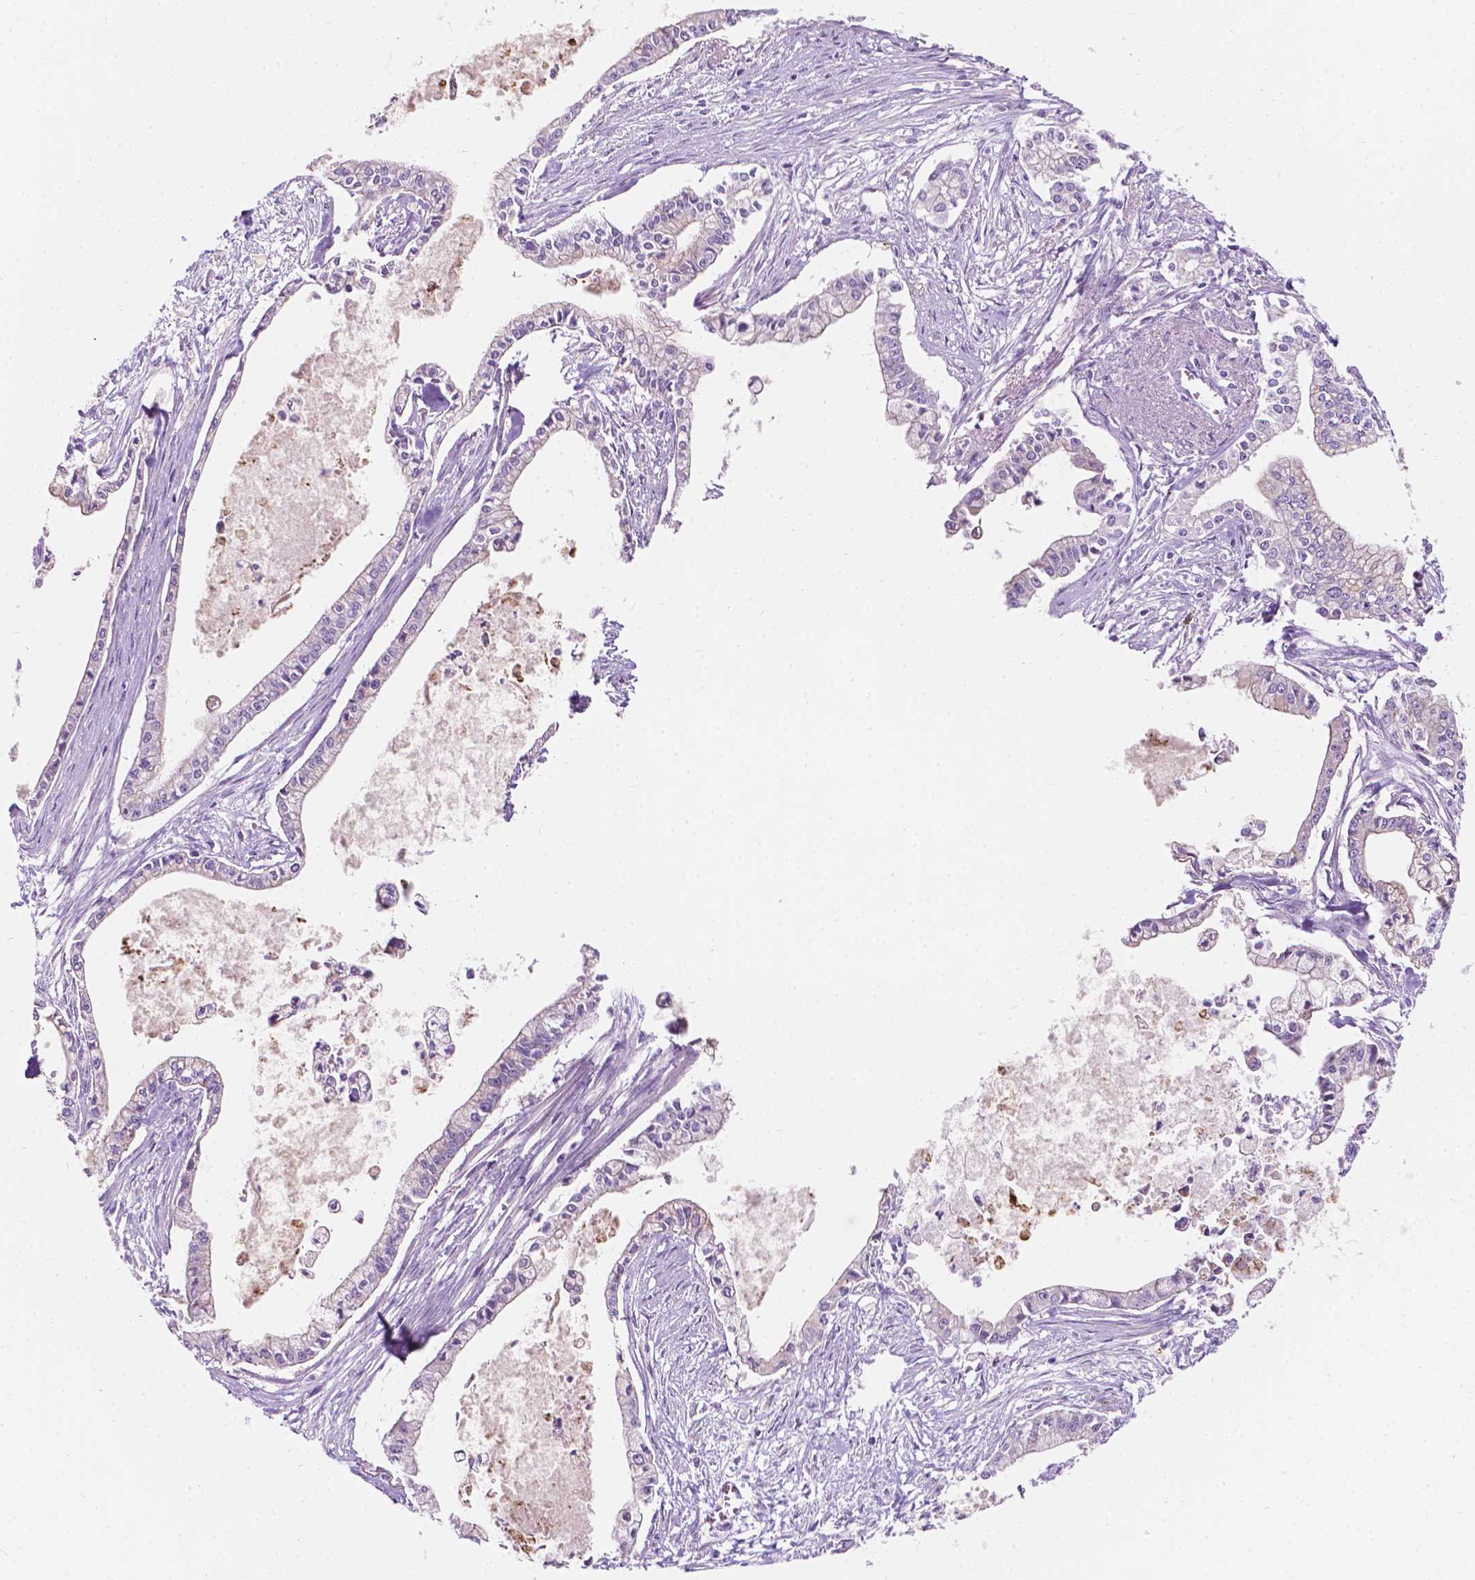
{"staining": {"intensity": "weak", "quantity": "<25%", "location": "cytoplasmic/membranous"}, "tissue": "pancreatic cancer", "cell_type": "Tumor cells", "image_type": "cancer", "snomed": [{"axis": "morphology", "description": "Adenocarcinoma, NOS"}, {"axis": "topography", "description": "Pancreas"}], "caption": "Tumor cells are negative for brown protein staining in pancreatic adenocarcinoma.", "gene": "NOS1AP", "patient": {"sex": "female", "age": 65}}